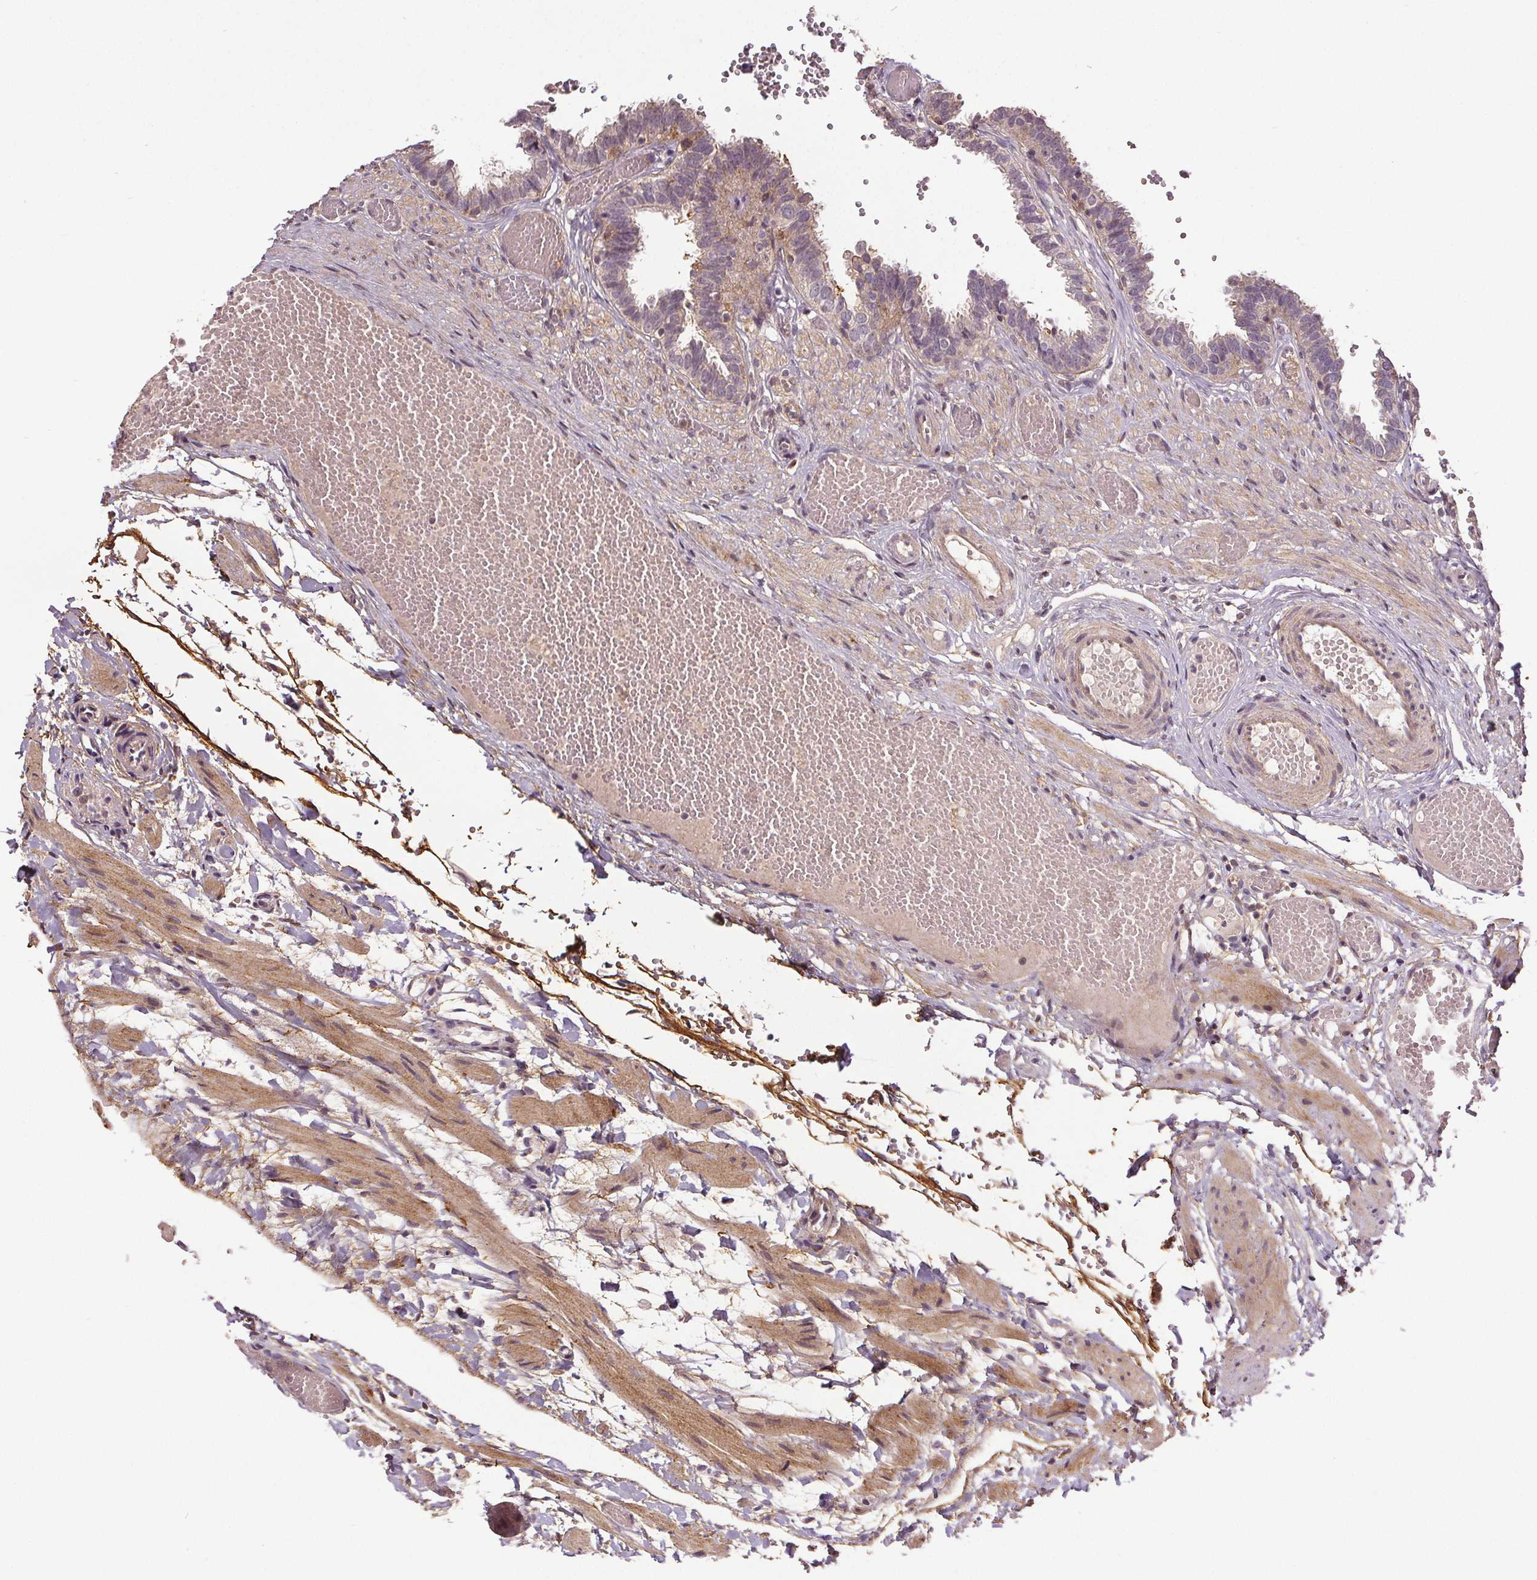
{"staining": {"intensity": "negative", "quantity": "none", "location": "none"}, "tissue": "fallopian tube", "cell_type": "Glandular cells", "image_type": "normal", "snomed": [{"axis": "morphology", "description": "Normal tissue, NOS"}, {"axis": "topography", "description": "Fallopian tube"}], "caption": "Glandular cells show no significant expression in unremarkable fallopian tube. (DAB (3,3'-diaminobenzidine) immunohistochemistry, high magnification).", "gene": "EPHB3", "patient": {"sex": "female", "age": 37}}